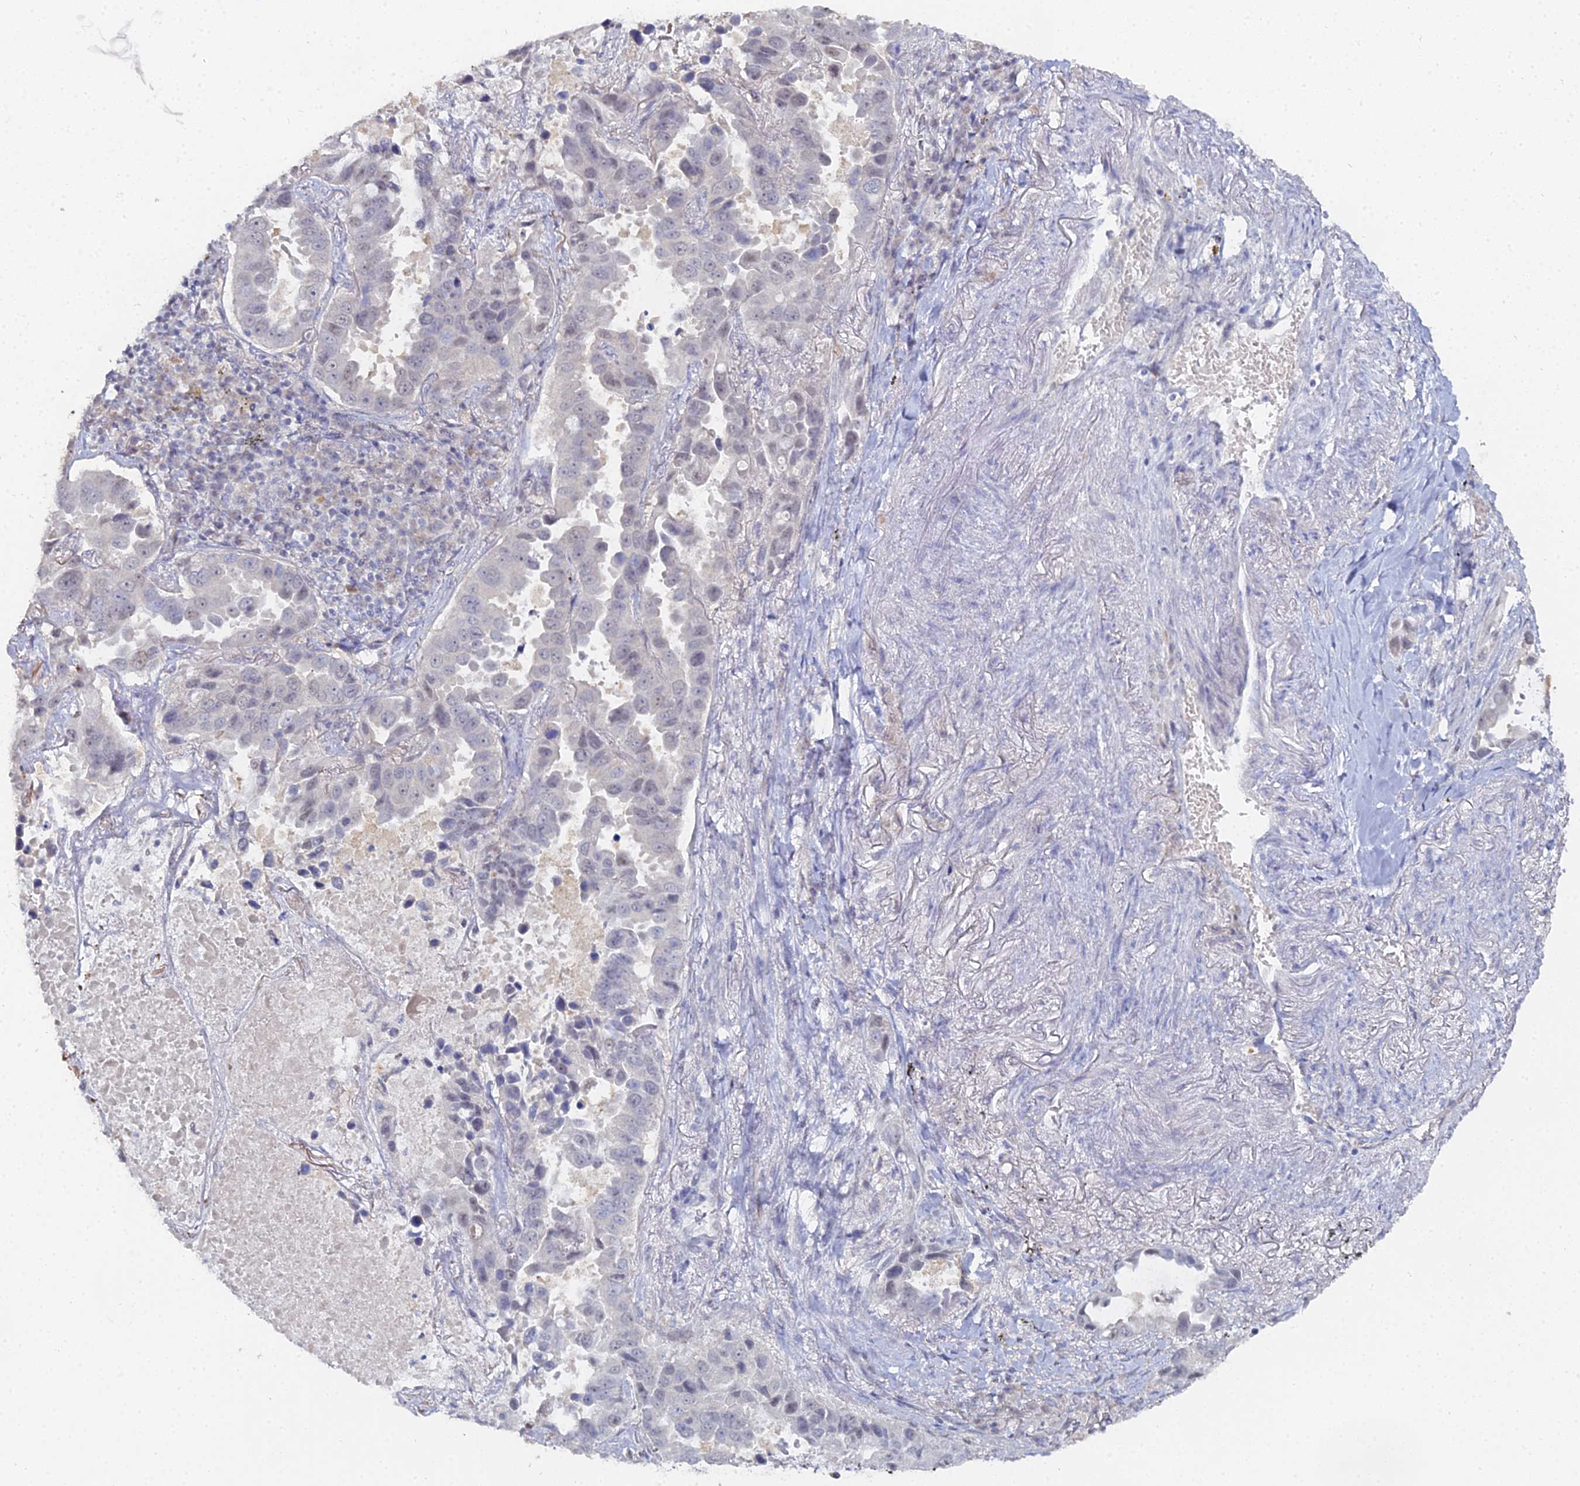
{"staining": {"intensity": "negative", "quantity": "none", "location": "none"}, "tissue": "lung cancer", "cell_type": "Tumor cells", "image_type": "cancer", "snomed": [{"axis": "morphology", "description": "Adenocarcinoma, NOS"}, {"axis": "topography", "description": "Lung"}], "caption": "Immunohistochemistry (IHC) photomicrograph of human lung cancer stained for a protein (brown), which displays no expression in tumor cells. (DAB immunohistochemistry visualized using brightfield microscopy, high magnification).", "gene": "THAP4", "patient": {"sex": "male", "age": 64}}